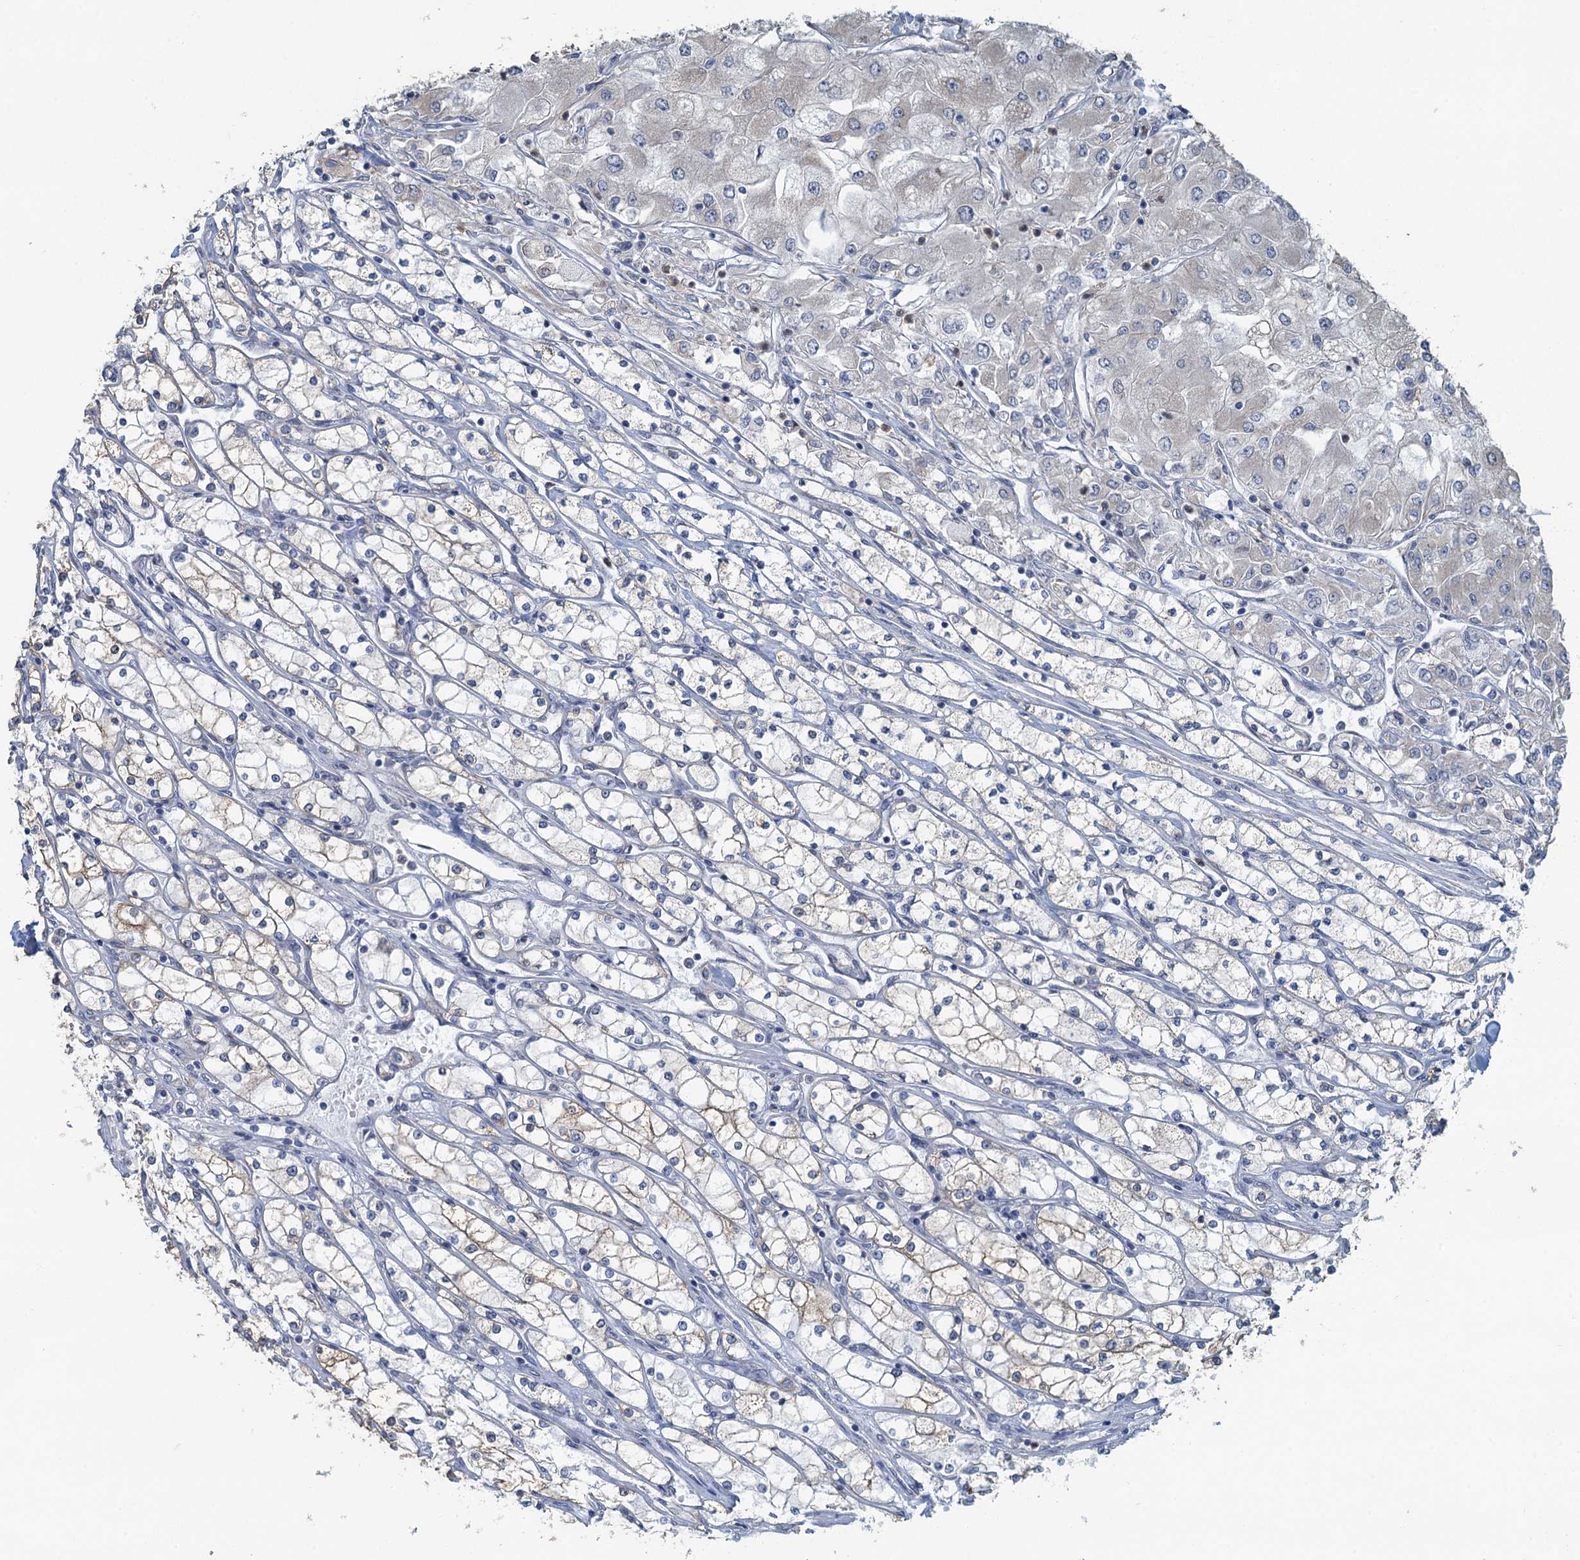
{"staining": {"intensity": "weak", "quantity": "<25%", "location": "cytoplasmic/membranous"}, "tissue": "renal cancer", "cell_type": "Tumor cells", "image_type": "cancer", "snomed": [{"axis": "morphology", "description": "Adenocarcinoma, NOS"}, {"axis": "topography", "description": "Kidney"}], "caption": "This photomicrograph is of adenocarcinoma (renal) stained with immunohistochemistry (IHC) to label a protein in brown with the nuclei are counter-stained blue. There is no positivity in tumor cells. (DAB IHC, high magnification).", "gene": "TEX35", "patient": {"sex": "male", "age": 80}}